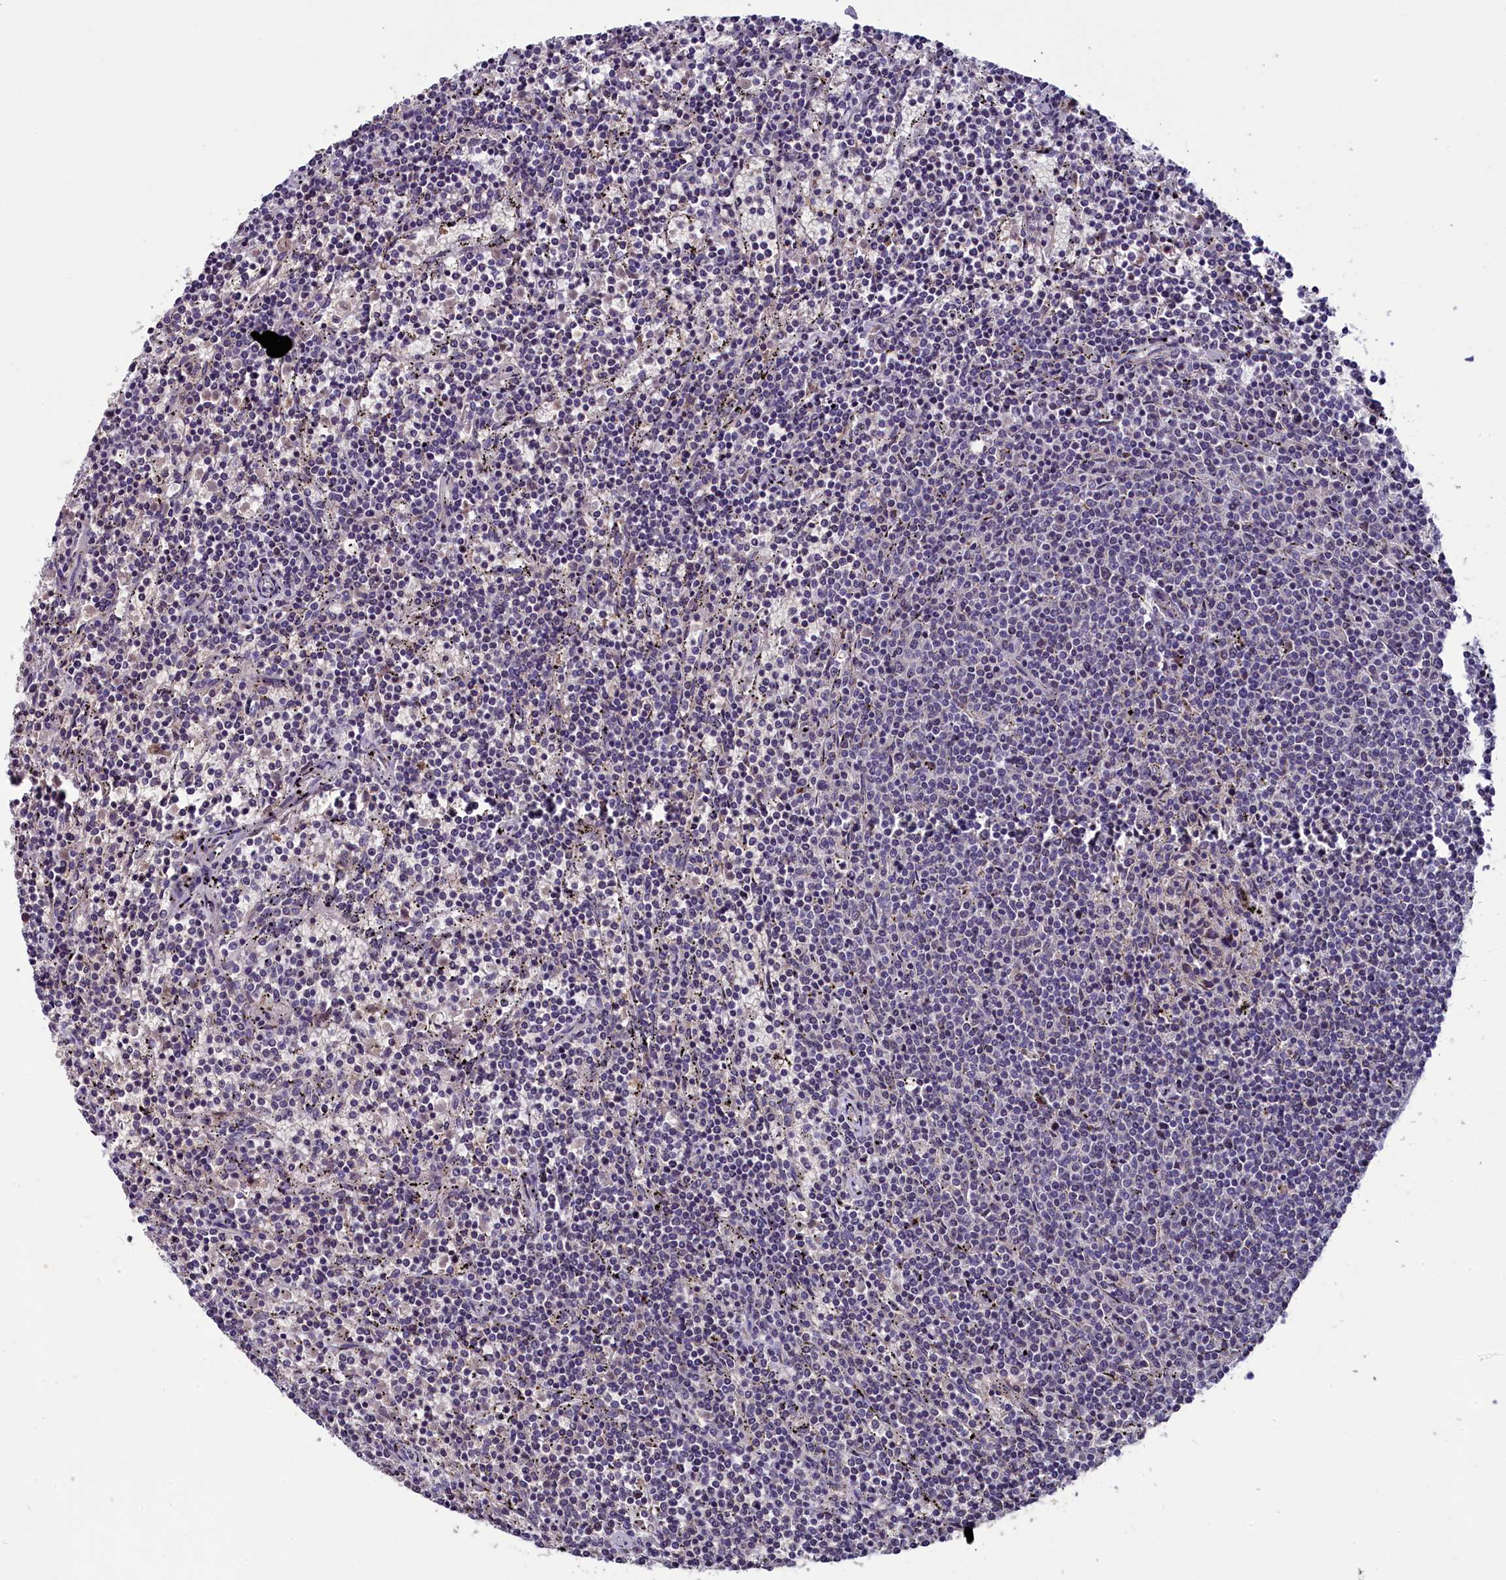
{"staining": {"intensity": "negative", "quantity": "none", "location": "none"}, "tissue": "lymphoma", "cell_type": "Tumor cells", "image_type": "cancer", "snomed": [{"axis": "morphology", "description": "Malignant lymphoma, non-Hodgkin's type, Low grade"}, {"axis": "topography", "description": "Spleen"}], "caption": "Human lymphoma stained for a protein using immunohistochemistry (IHC) displays no positivity in tumor cells.", "gene": "SLC39A6", "patient": {"sex": "female", "age": 50}}